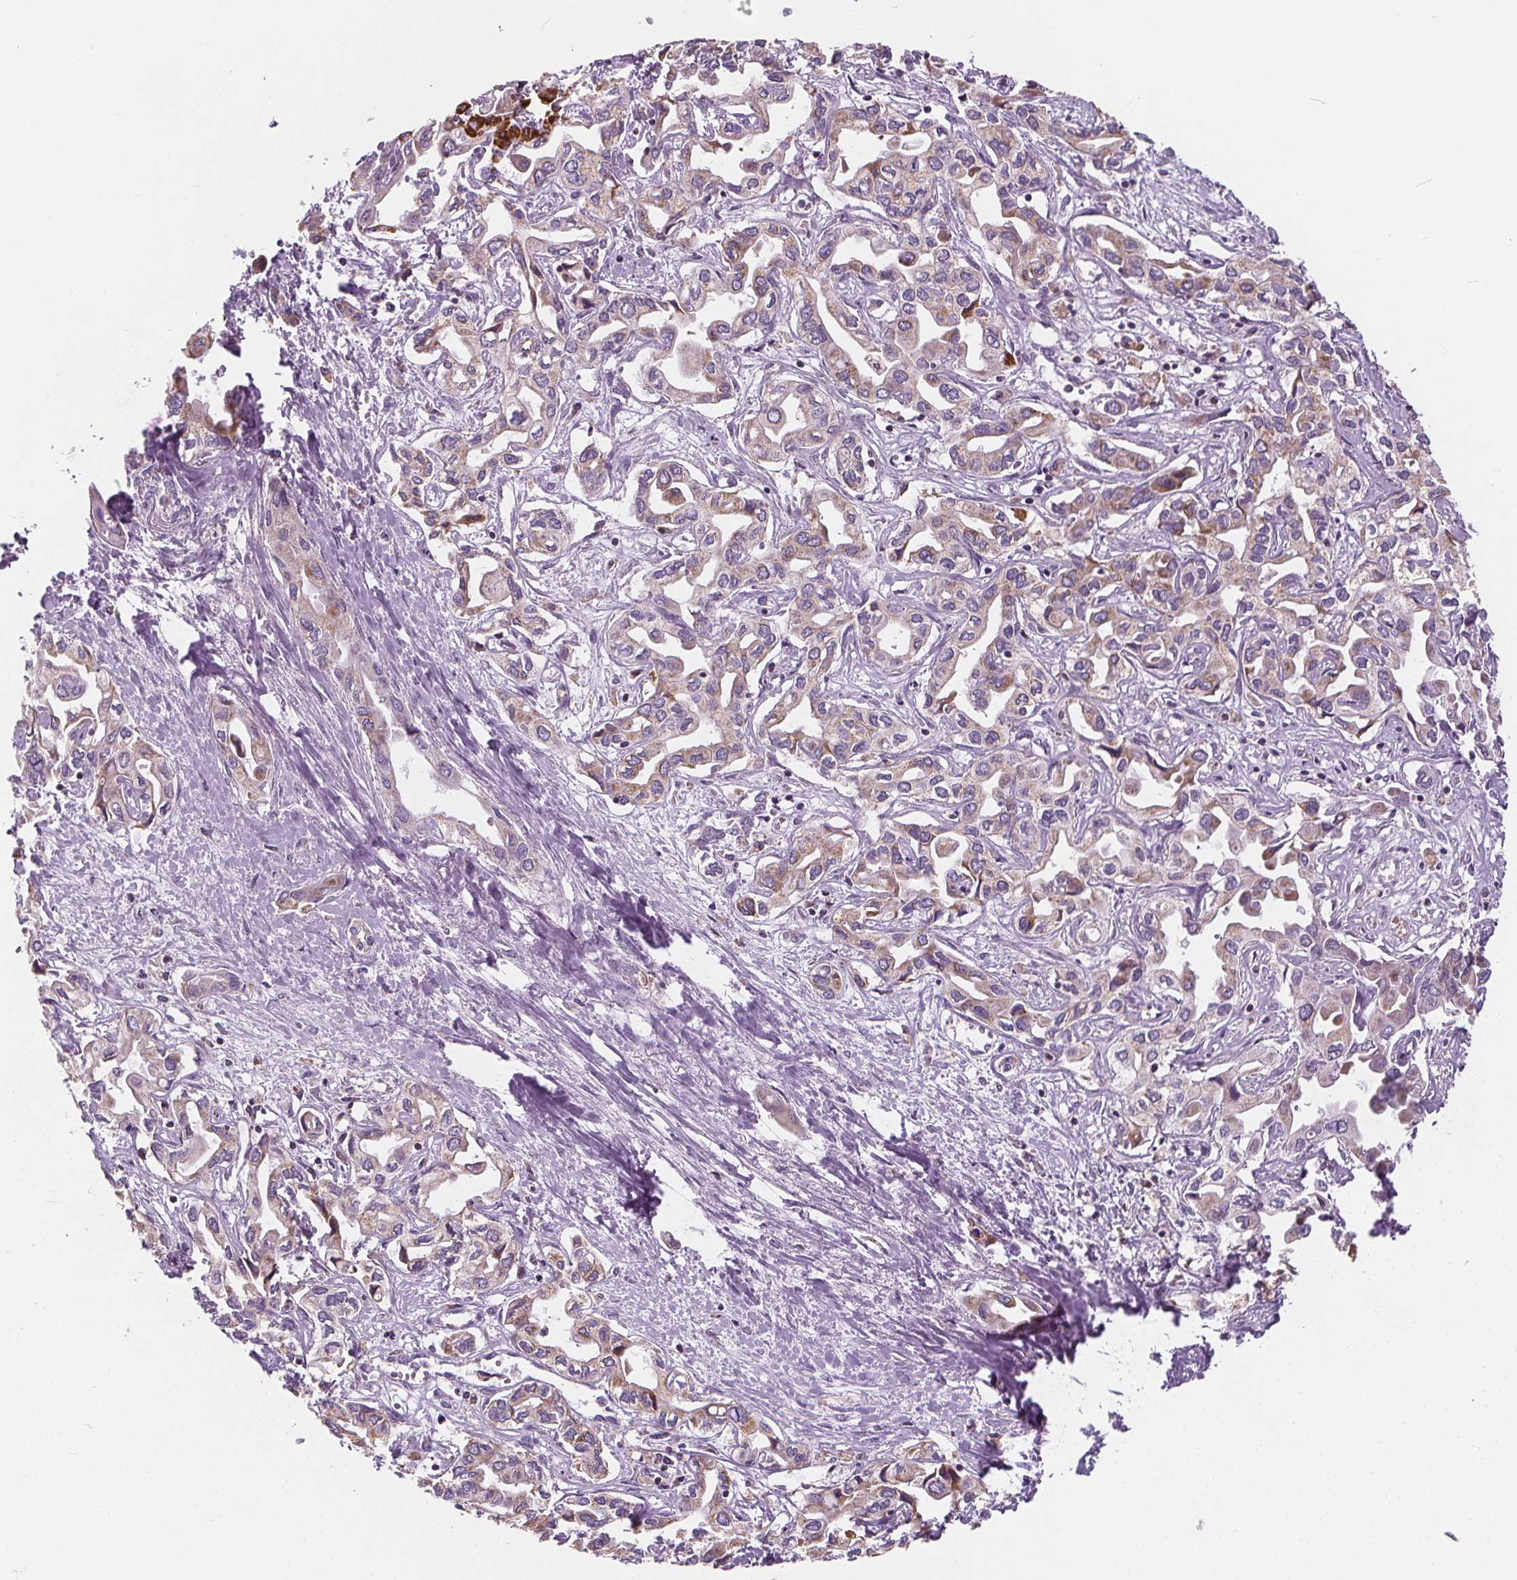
{"staining": {"intensity": "moderate", "quantity": "25%-75%", "location": "cytoplasmic/membranous"}, "tissue": "liver cancer", "cell_type": "Tumor cells", "image_type": "cancer", "snomed": [{"axis": "morphology", "description": "Cholangiocarcinoma"}, {"axis": "topography", "description": "Liver"}], "caption": "Immunohistochemistry (IHC) image of liver cancer stained for a protein (brown), which shows medium levels of moderate cytoplasmic/membranous positivity in approximately 25%-75% of tumor cells.", "gene": "RAB20", "patient": {"sex": "female", "age": 64}}